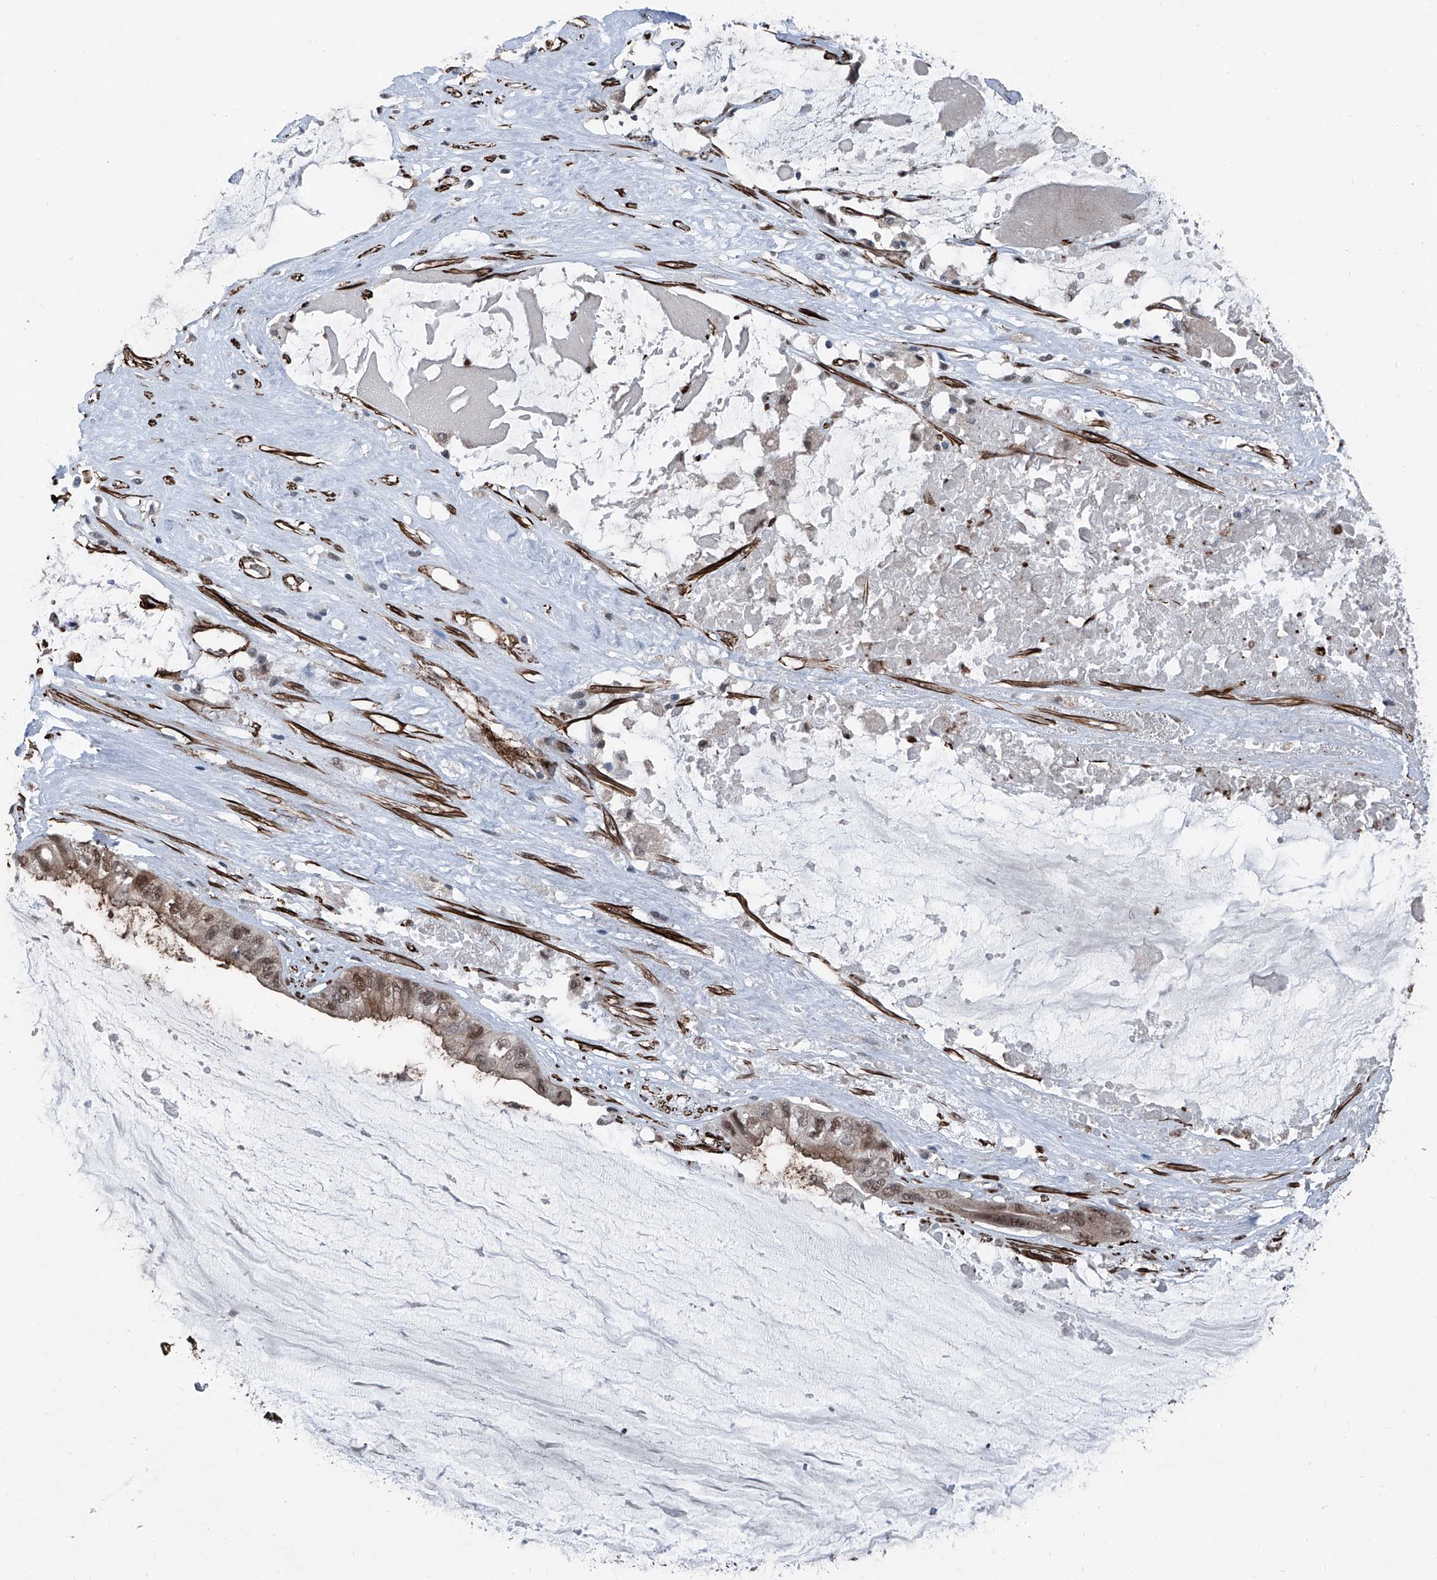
{"staining": {"intensity": "moderate", "quantity": "25%-75%", "location": "nuclear"}, "tissue": "ovarian cancer", "cell_type": "Tumor cells", "image_type": "cancer", "snomed": [{"axis": "morphology", "description": "Cystadenocarcinoma, mucinous, NOS"}, {"axis": "topography", "description": "Ovary"}], "caption": "IHC (DAB (3,3'-diaminobenzidine)) staining of mucinous cystadenocarcinoma (ovarian) shows moderate nuclear protein staining in approximately 25%-75% of tumor cells. Using DAB (brown) and hematoxylin (blue) stains, captured at high magnification using brightfield microscopy.", "gene": "COA7", "patient": {"sex": "female", "age": 80}}